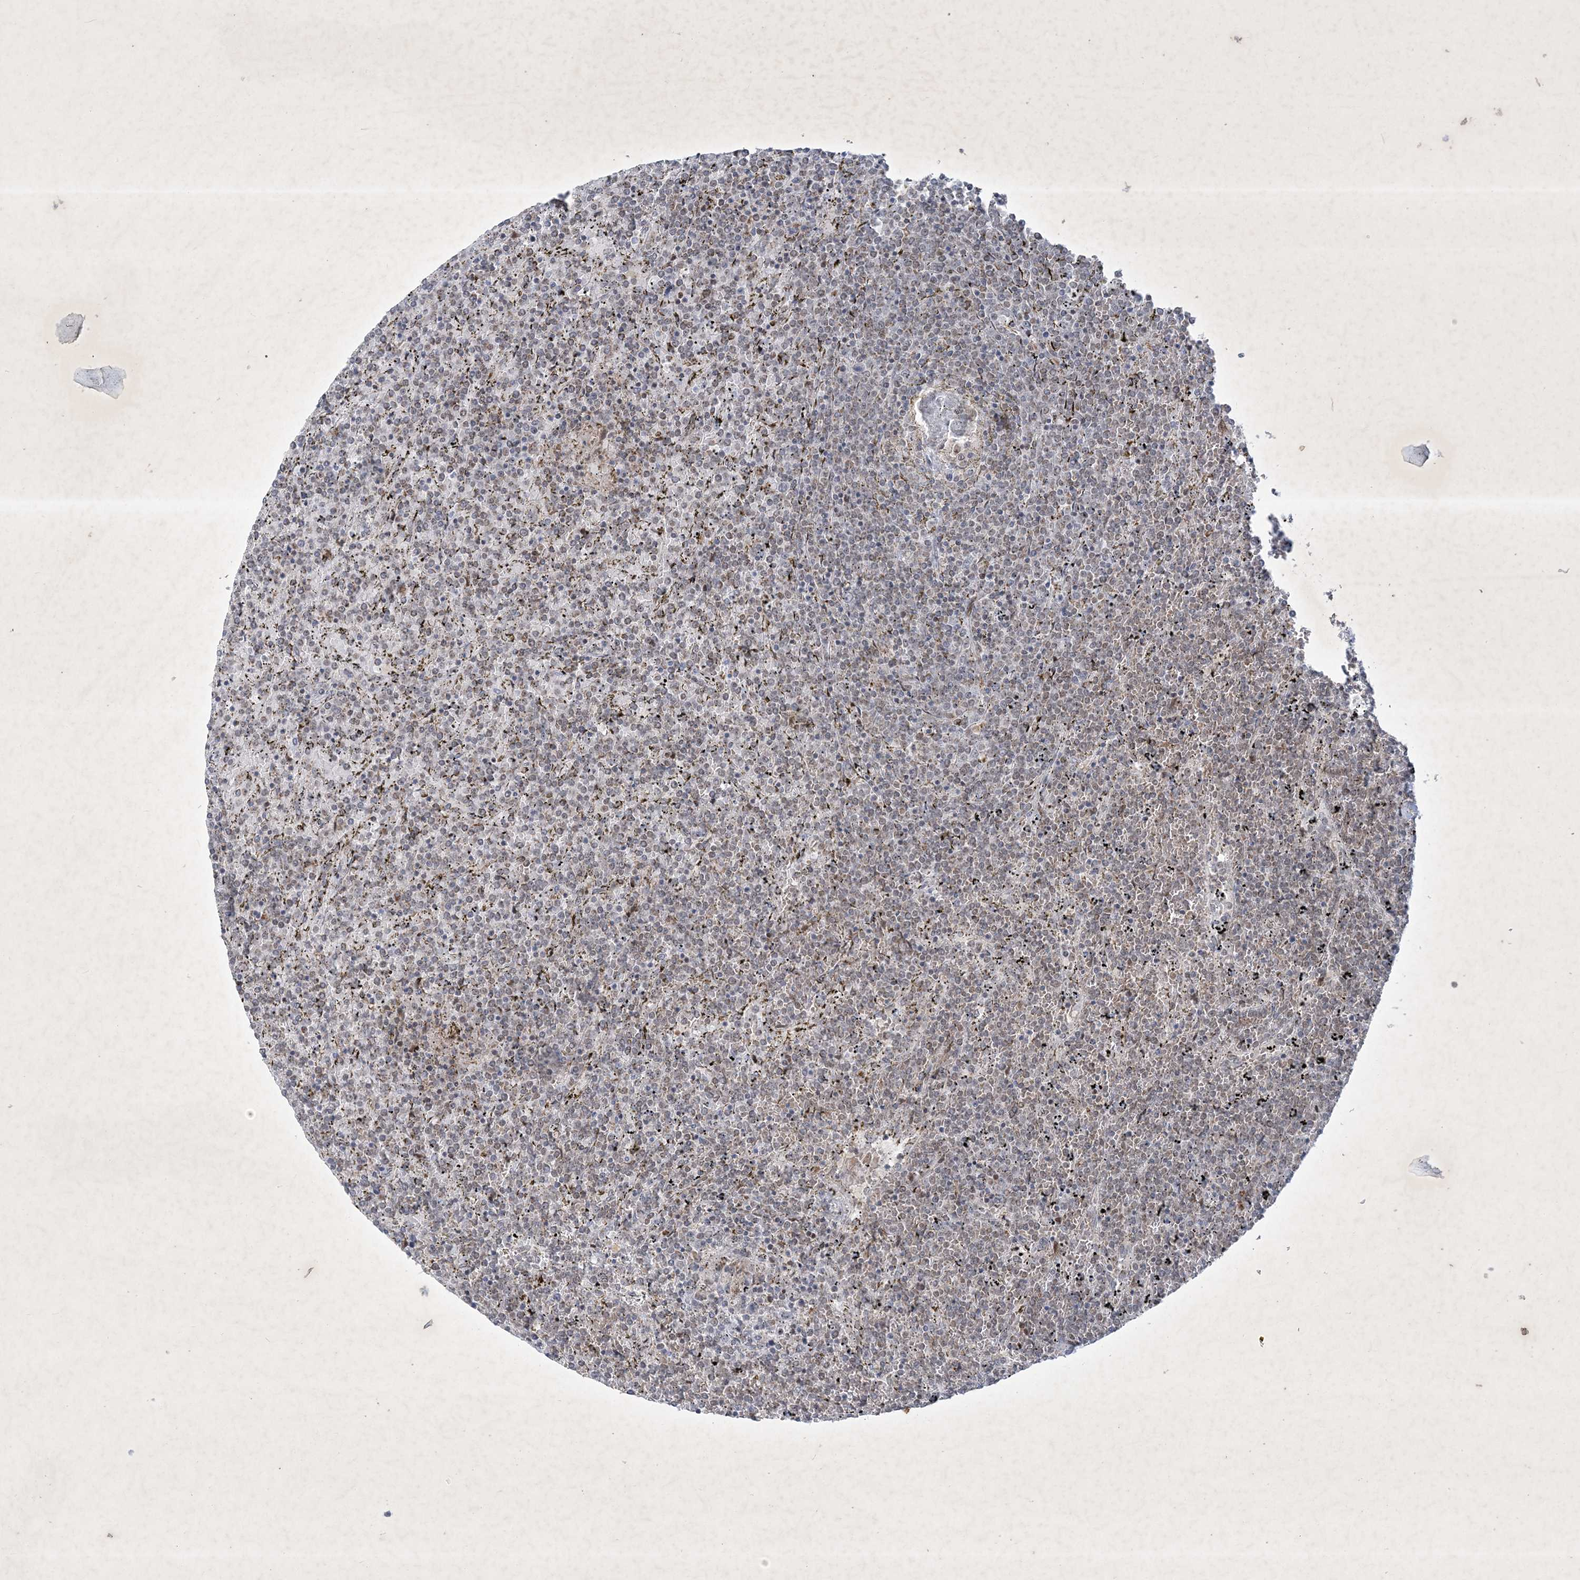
{"staining": {"intensity": "negative", "quantity": "none", "location": "none"}, "tissue": "lymphoma", "cell_type": "Tumor cells", "image_type": "cancer", "snomed": [{"axis": "morphology", "description": "Malignant lymphoma, non-Hodgkin's type, Low grade"}, {"axis": "topography", "description": "Spleen"}], "caption": "IHC of human low-grade malignant lymphoma, non-Hodgkin's type reveals no staining in tumor cells.", "gene": "ZBTB9", "patient": {"sex": "female", "age": 19}}